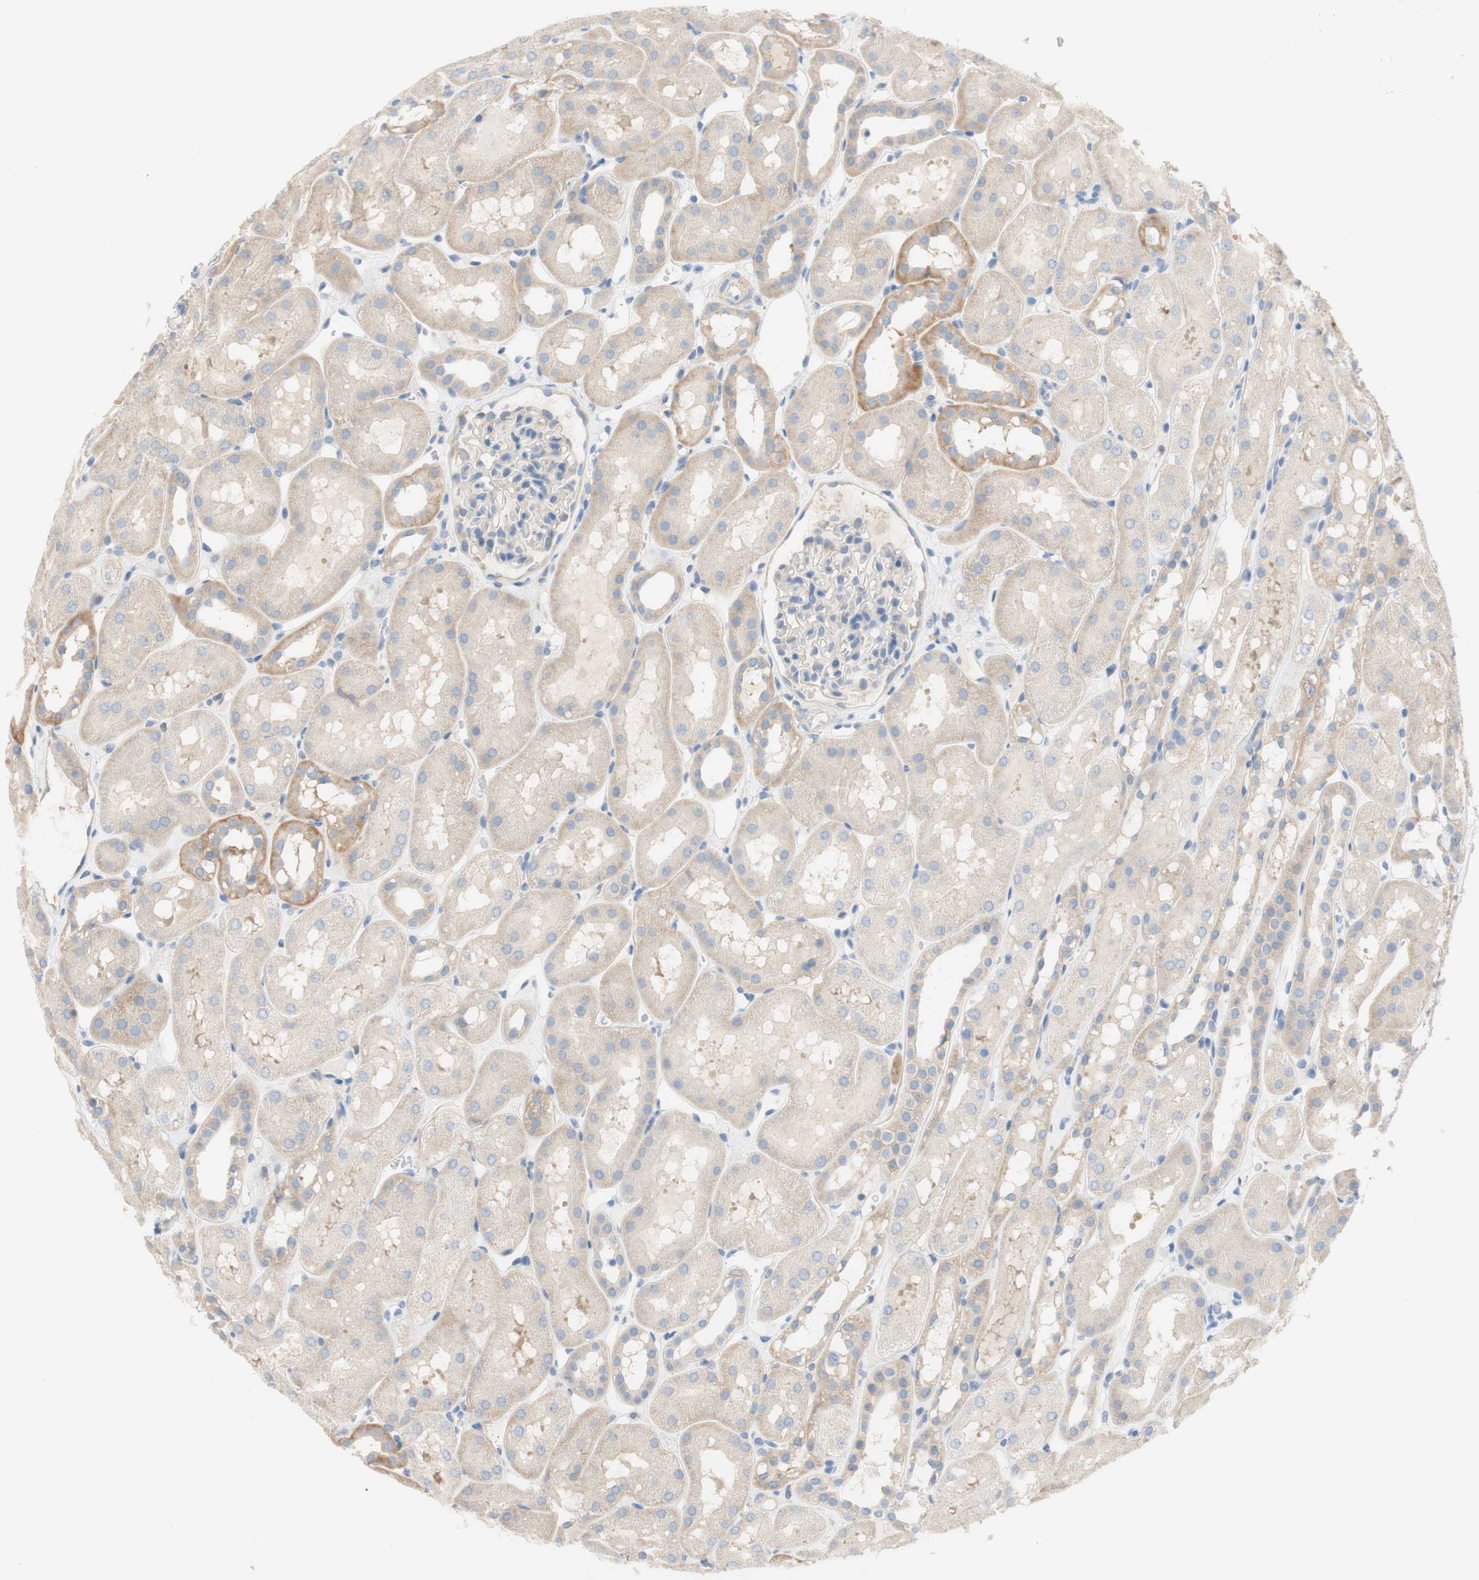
{"staining": {"intensity": "negative", "quantity": "none", "location": "none"}, "tissue": "kidney", "cell_type": "Cells in glomeruli", "image_type": "normal", "snomed": [{"axis": "morphology", "description": "Normal tissue, NOS"}, {"axis": "topography", "description": "Kidney"}, {"axis": "topography", "description": "Urinary bladder"}], "caption": "An immunohistochemistry (IHC) micrograph of unremarkable kidney is shown. There is no staining in cells in glomeruli of kidney.", "gene": "ATP2B1", "patient": {"sex": "male", "age": 16}}